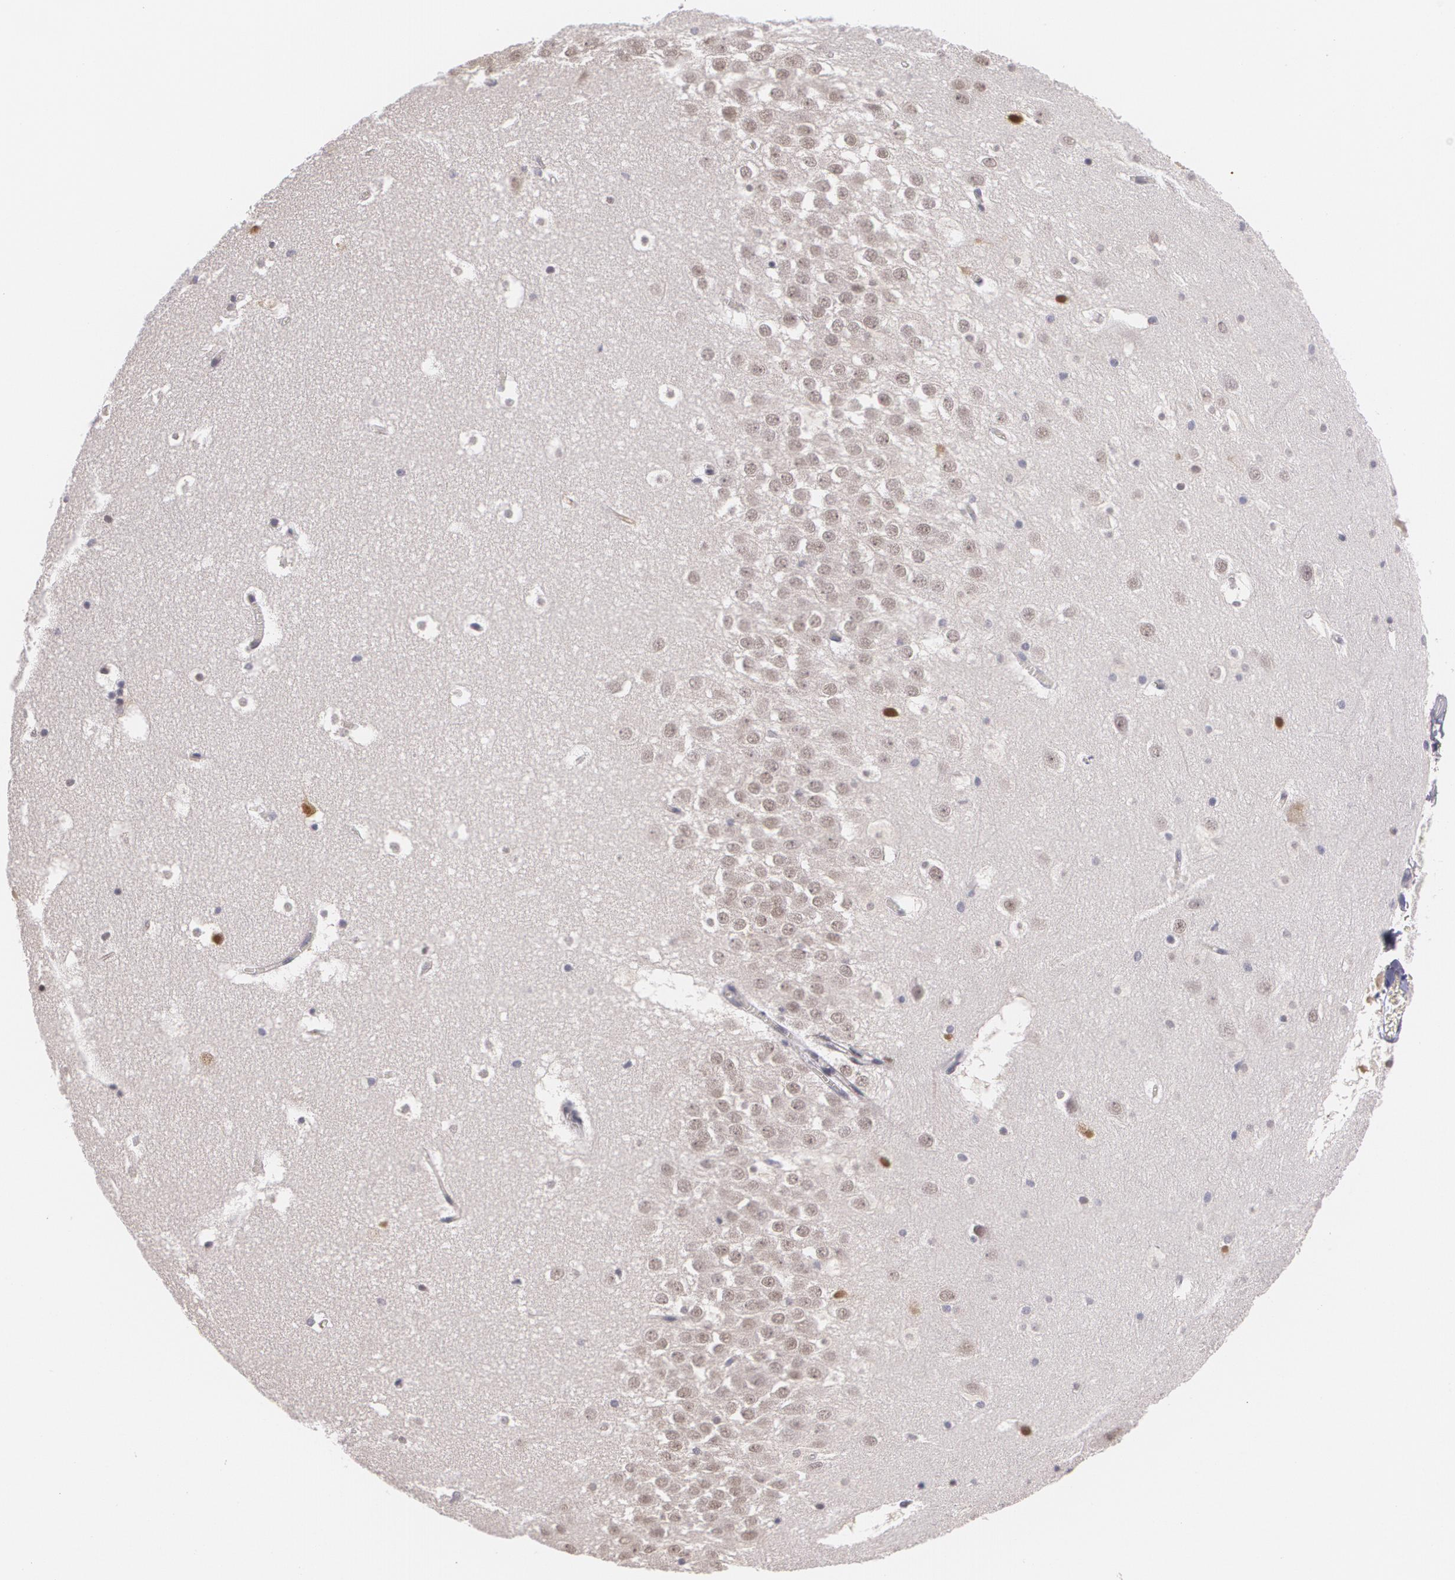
{"staining": {"intensity": "weak", "quantity": "<25%", "location": "nuclear"}, "tissue": "hippocampus", "cell_type": "Glial cells", "image_type": "normal", "snomed": [{"axis": "morphology", "description": "Normal tissue, NOS"}, {"axis": "topography", "description": "Hippocampus"}], "caption": "Immunohistochemistry (IHC) micrograph of normal hippocampus stained for a protein (brown), which reveals no staining in glial cells.", "gene": "ZBTB16", "patient": {"sex": "male", "age": 45}}